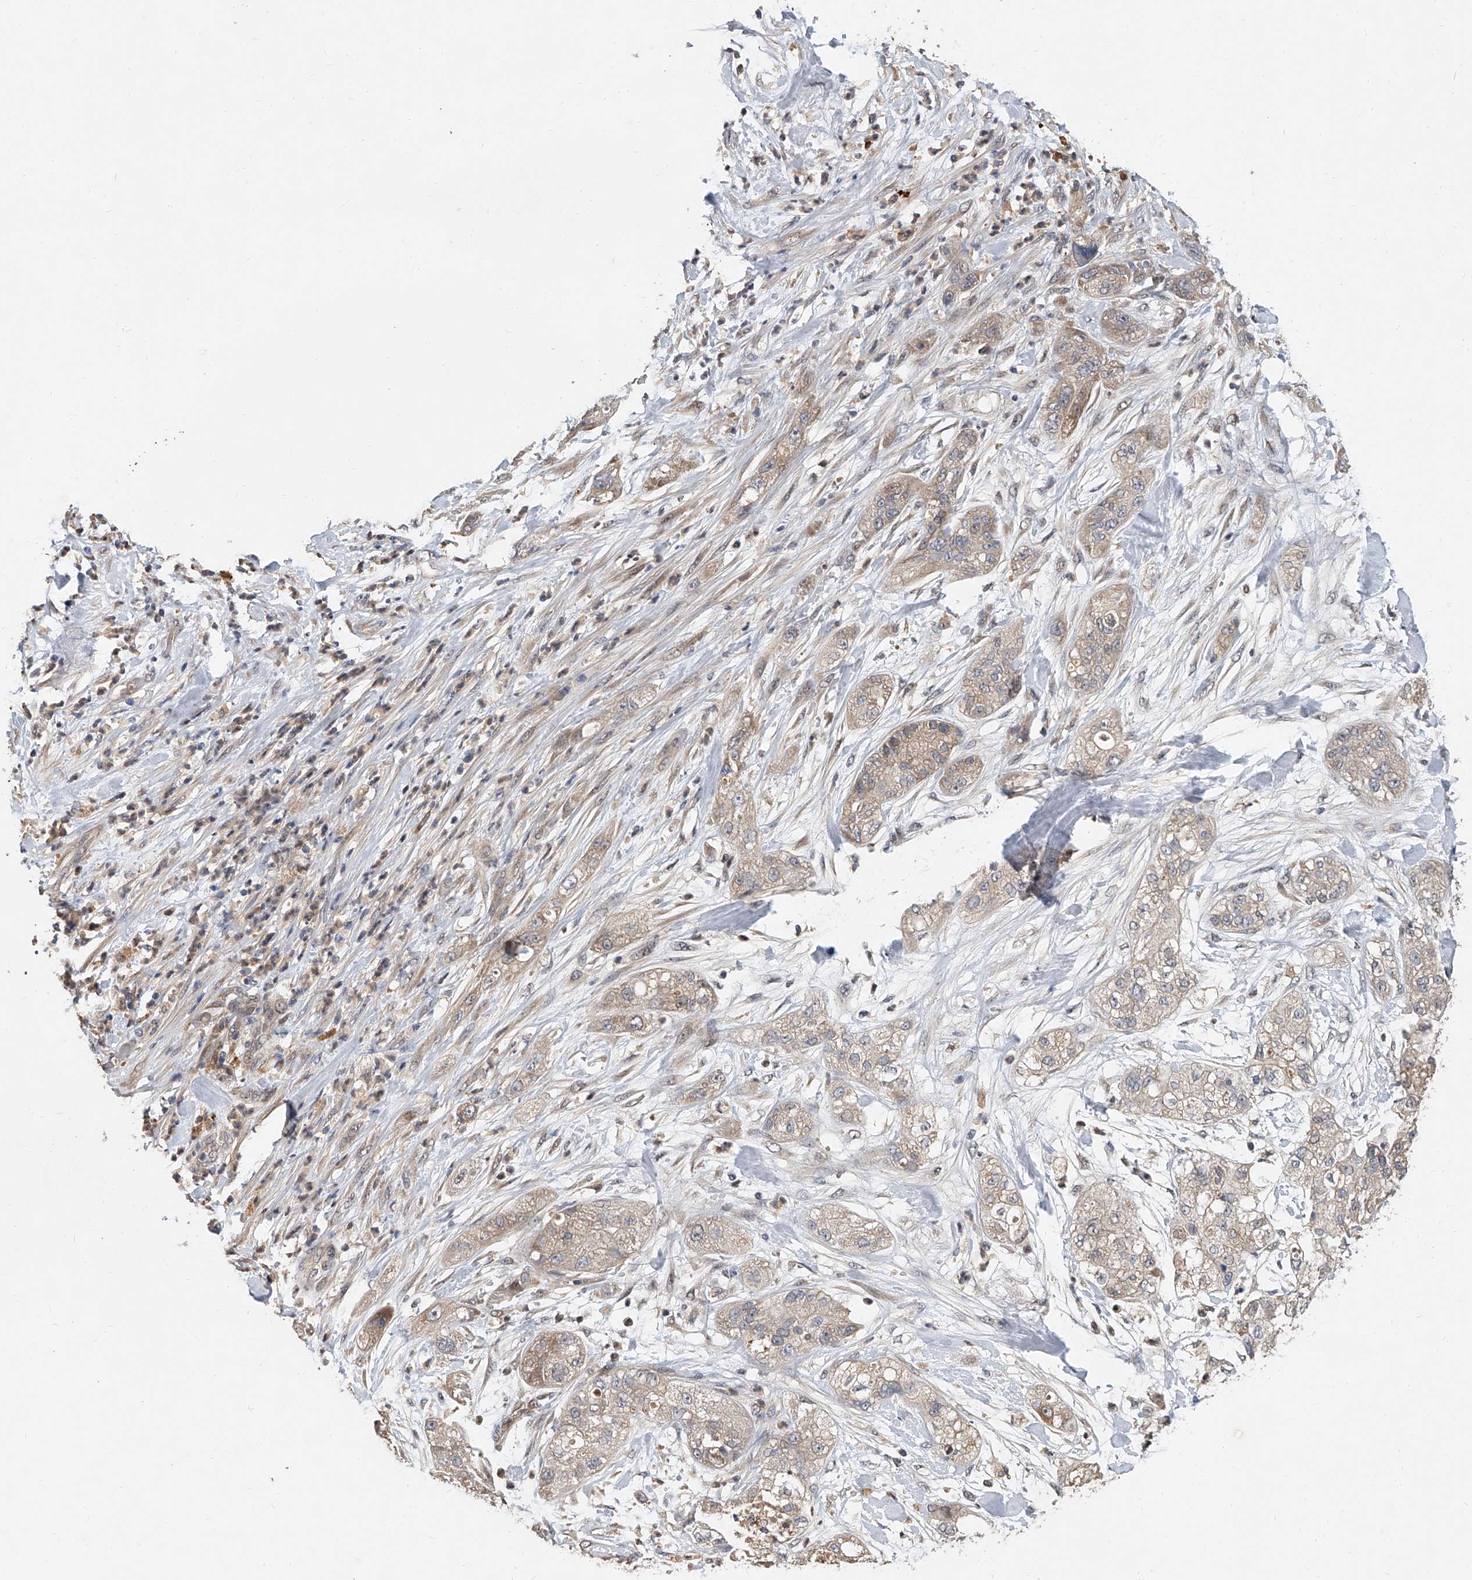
{"staining": {"intensity": "weak", "quantity": "25%-75%", "location": "cytoplasmic/membranous"}, "tissue": "pancreatic cancer", "cell_type": "Tumor cells", "image_type": "cancer", "snomed": [{"axis": "morphology", "description": "Adenocarcinoma, NOS"}, {"axis": "topography", "description": "Pancreas"}], "caption": "This histopathology image demonstrates IHC staining of pancreatic cancer, with low weak cytoplasmic/membranous staining in about 25%-75% of tumor cells.", "gene": "JAG2", "patient": {"sex": "female", "age": 78}}